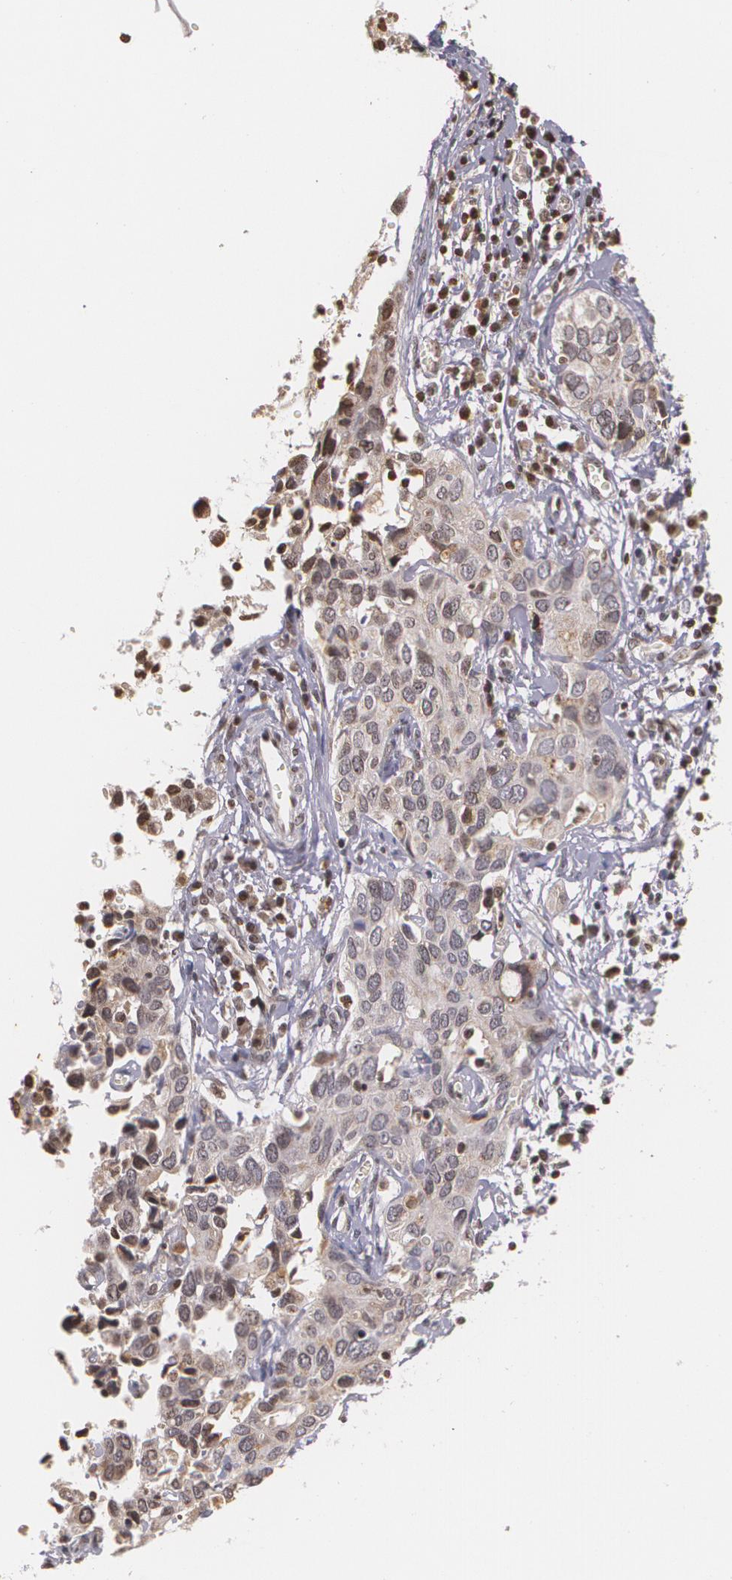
{"staining": {"intensity": "weak", "quantity": ">75%", "location": "cytoplasmic/membranous"}, "tissue": "cervical cancer", "cell_type": "Tumor cells", "image_type": "cancer", "snomed": [{"axis": "morphology", "description": "Normal tissue, NOS"}, {"axis": "morphology", "description": "Squamous cell carcinoma, NOS"}, {"axis": "topography", "description": "Cervix"}], "caption": "Squamous cell carcinoma (cervical) stained with a brown dye reveals weak cytoplasmic/membranous positive staining in about >75% of tumor cells.", "gene": "VAV3", "patient": {"sex": "female", "age": 45}}